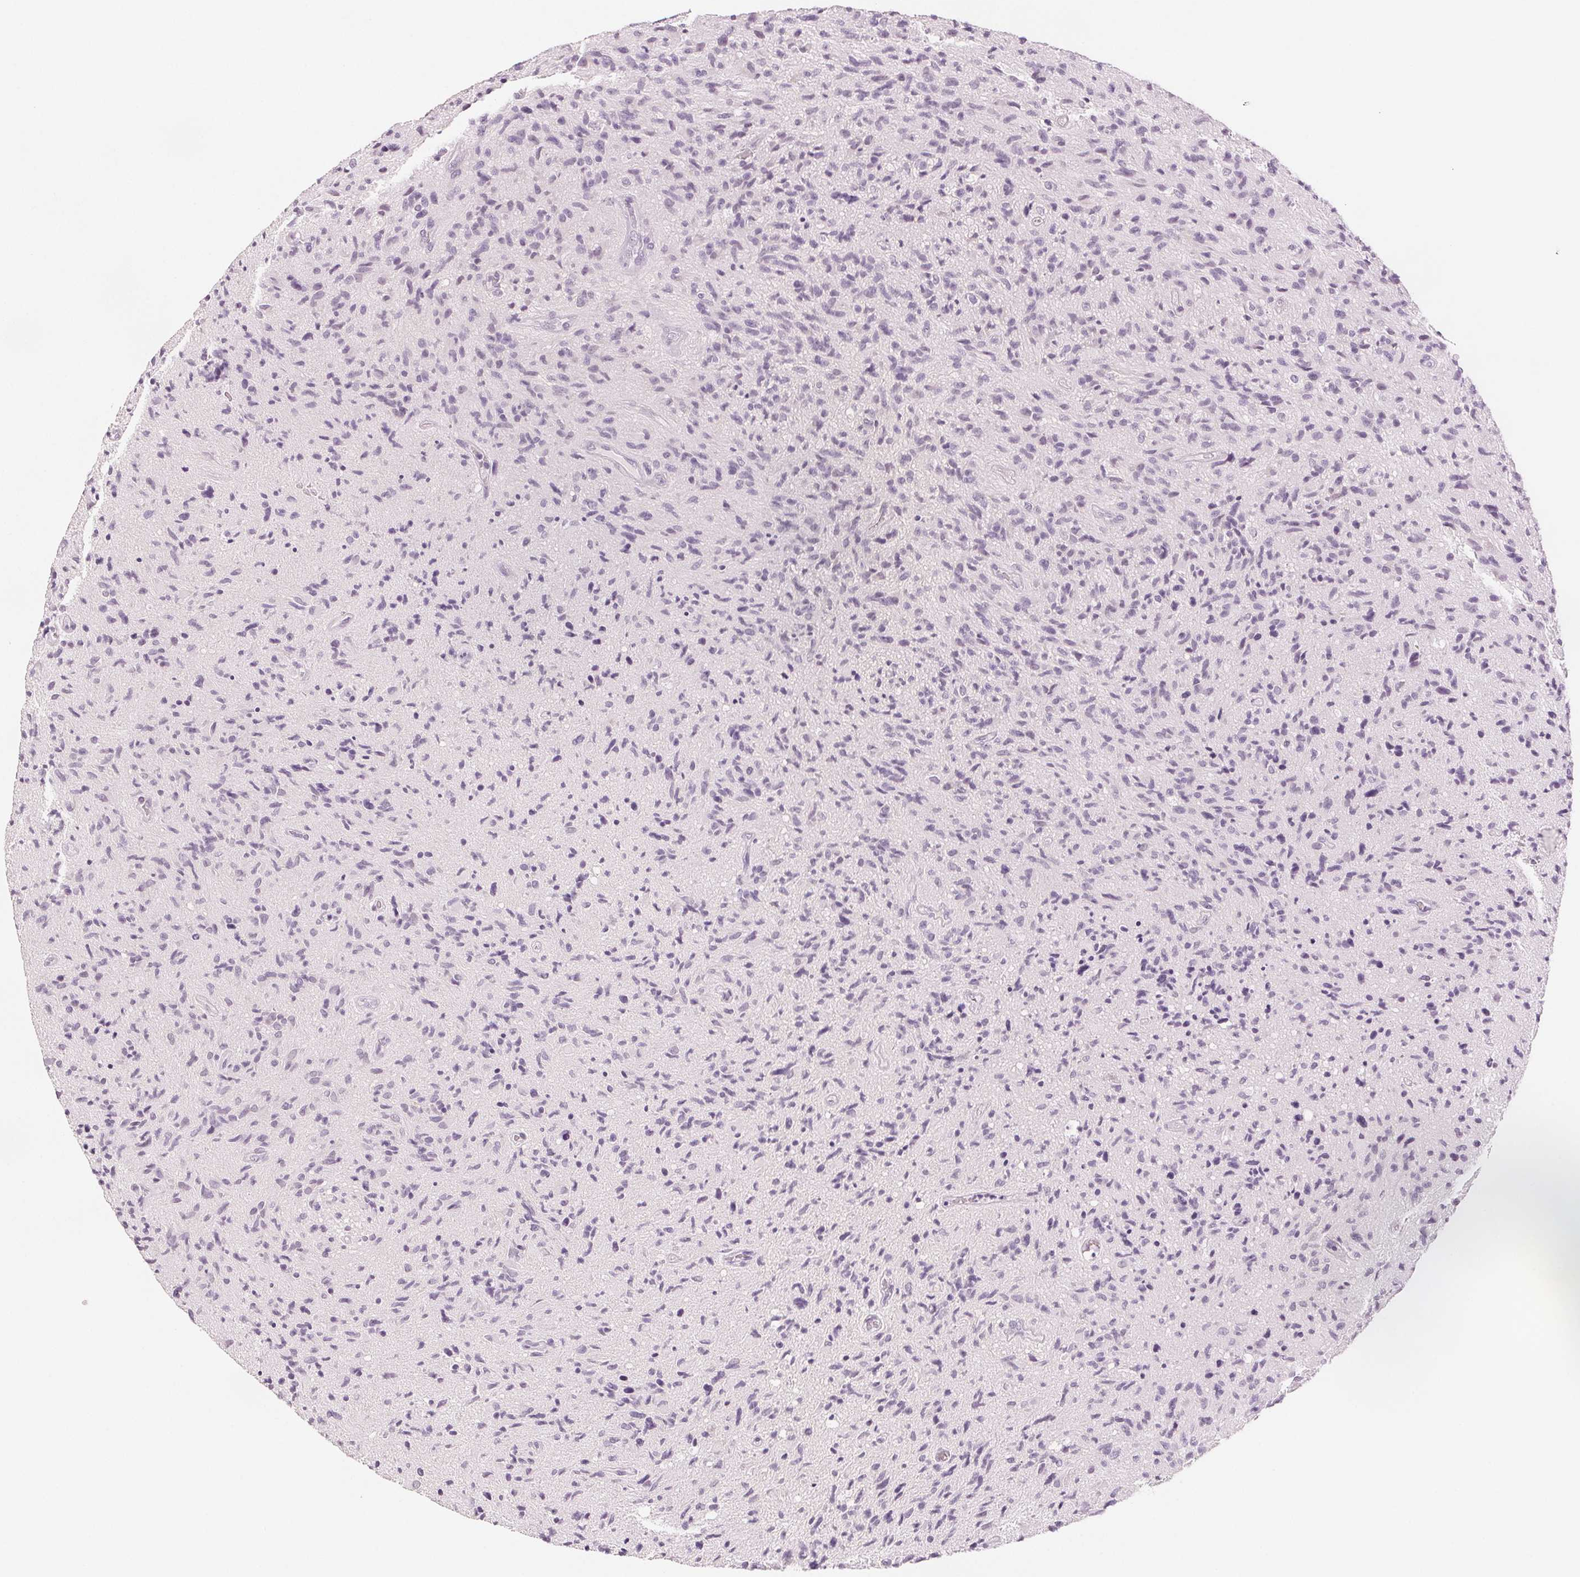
{"staining": {"intensity": "negative", "quantity": "none", "location": "none"}, "tissue": "glioma", "cell_type": "Tumor cells", "image_type": "cancer", "snomed": [{"axis": "morphology", "description": "Glioma, malignant, High grade"}, {"axis": "topography", "description": "Brain"}], "caption": "Malignant high-grade glioma was stained to show a protein in brown. There is no significant expression in tumor cells.", "gene": "SCGN", "patient": {"sex": "male", "age": 54}}